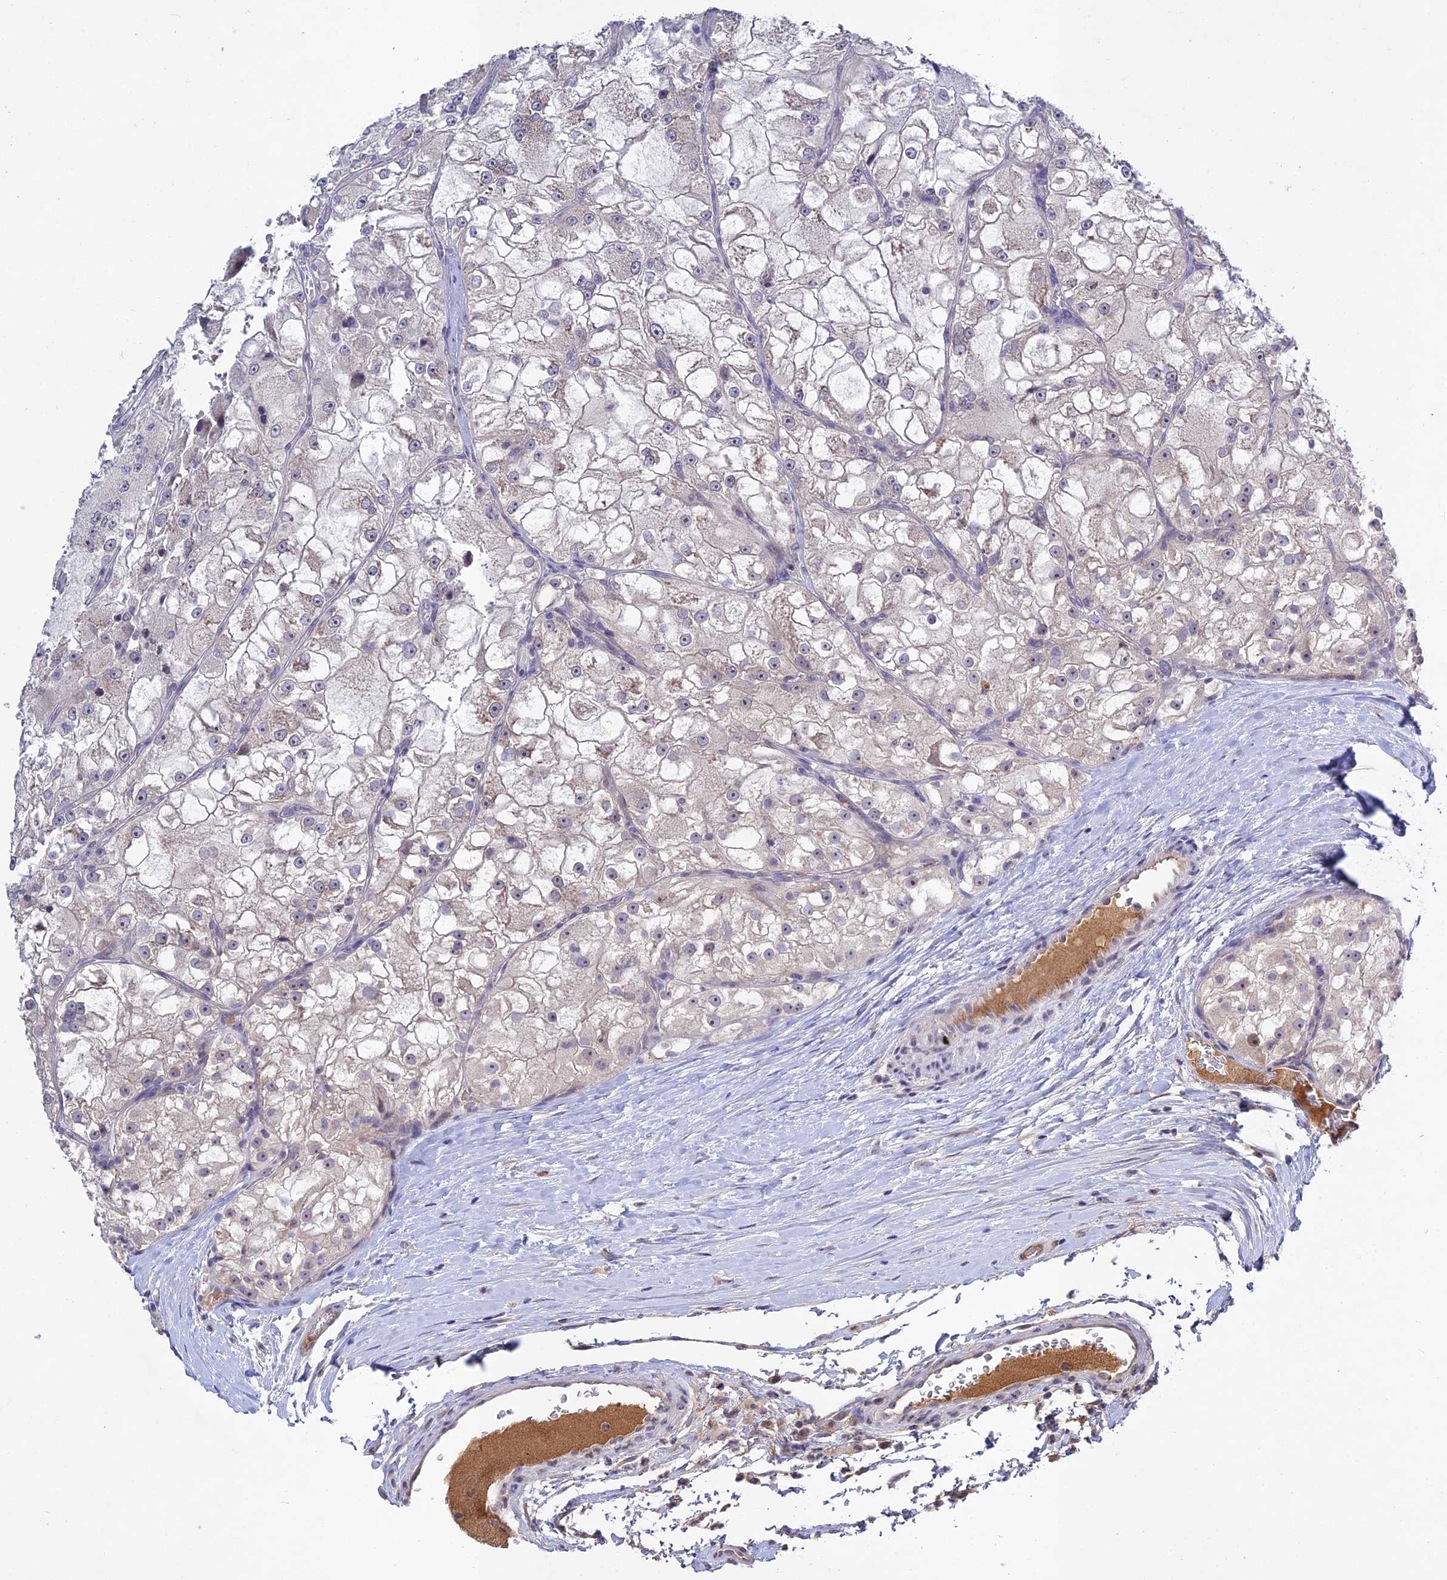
{"staining": {"intensity": "negative", "quantity": "none", "location": "none"}, "tissue": "renal cancer", "cell_type": "Tumor cells", "image_type": "cancer", "snomed": [{"axis": "morphology", "description": "Adenocarcinoma, NOS"}, {"axis": "topography", "description": "Kidney"}], "caption": "Human adenocarcinoma (renal) stained for a protein using immunohistochemistry (IHC) exhibits no staining in tumor cells.", "gene": "CHST5", "patient": {"sex": "female", "age": 72}}